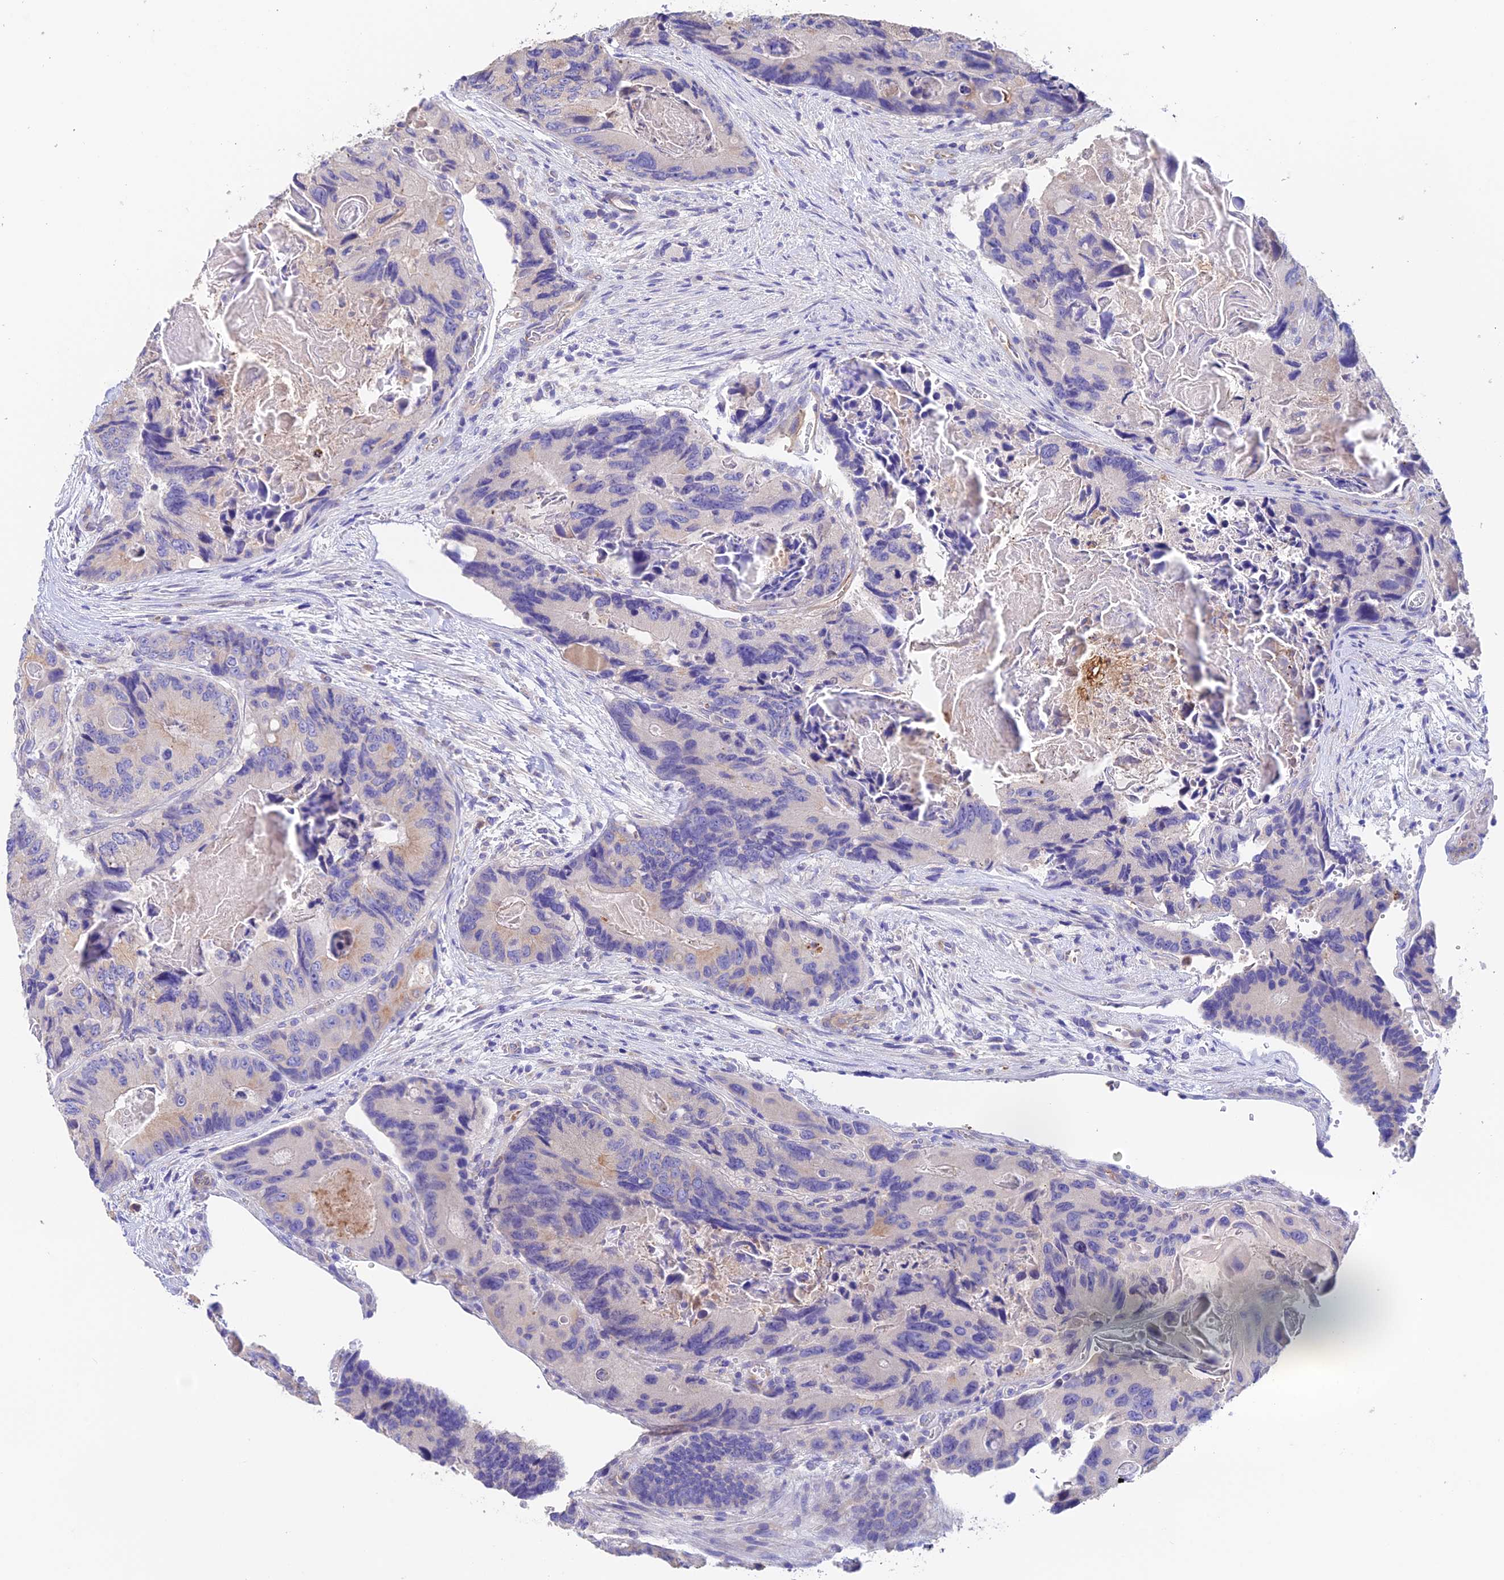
{"staining": {"intensity": "weak", "quantity": "<25%", "location": "cytoplasmic/membranous"}, "tissue": "colorectal cancer", "cell_type": "Tumor cells", "image_type": "cancer", "snomed": [{"axis": "morphology", "description": "Adenocarcinoma, NOS"}, {"axis": "topography", "description": "Colon"}], "caption": "Immunohistochemistry (IHC) image of neoplastic tissue: colorectal adenocarcinoma stained with DAB exhibits no significant protein positivity in tumor cells.", "gene": "EMC3", "patient": {"sex": "male", "age": 84}}